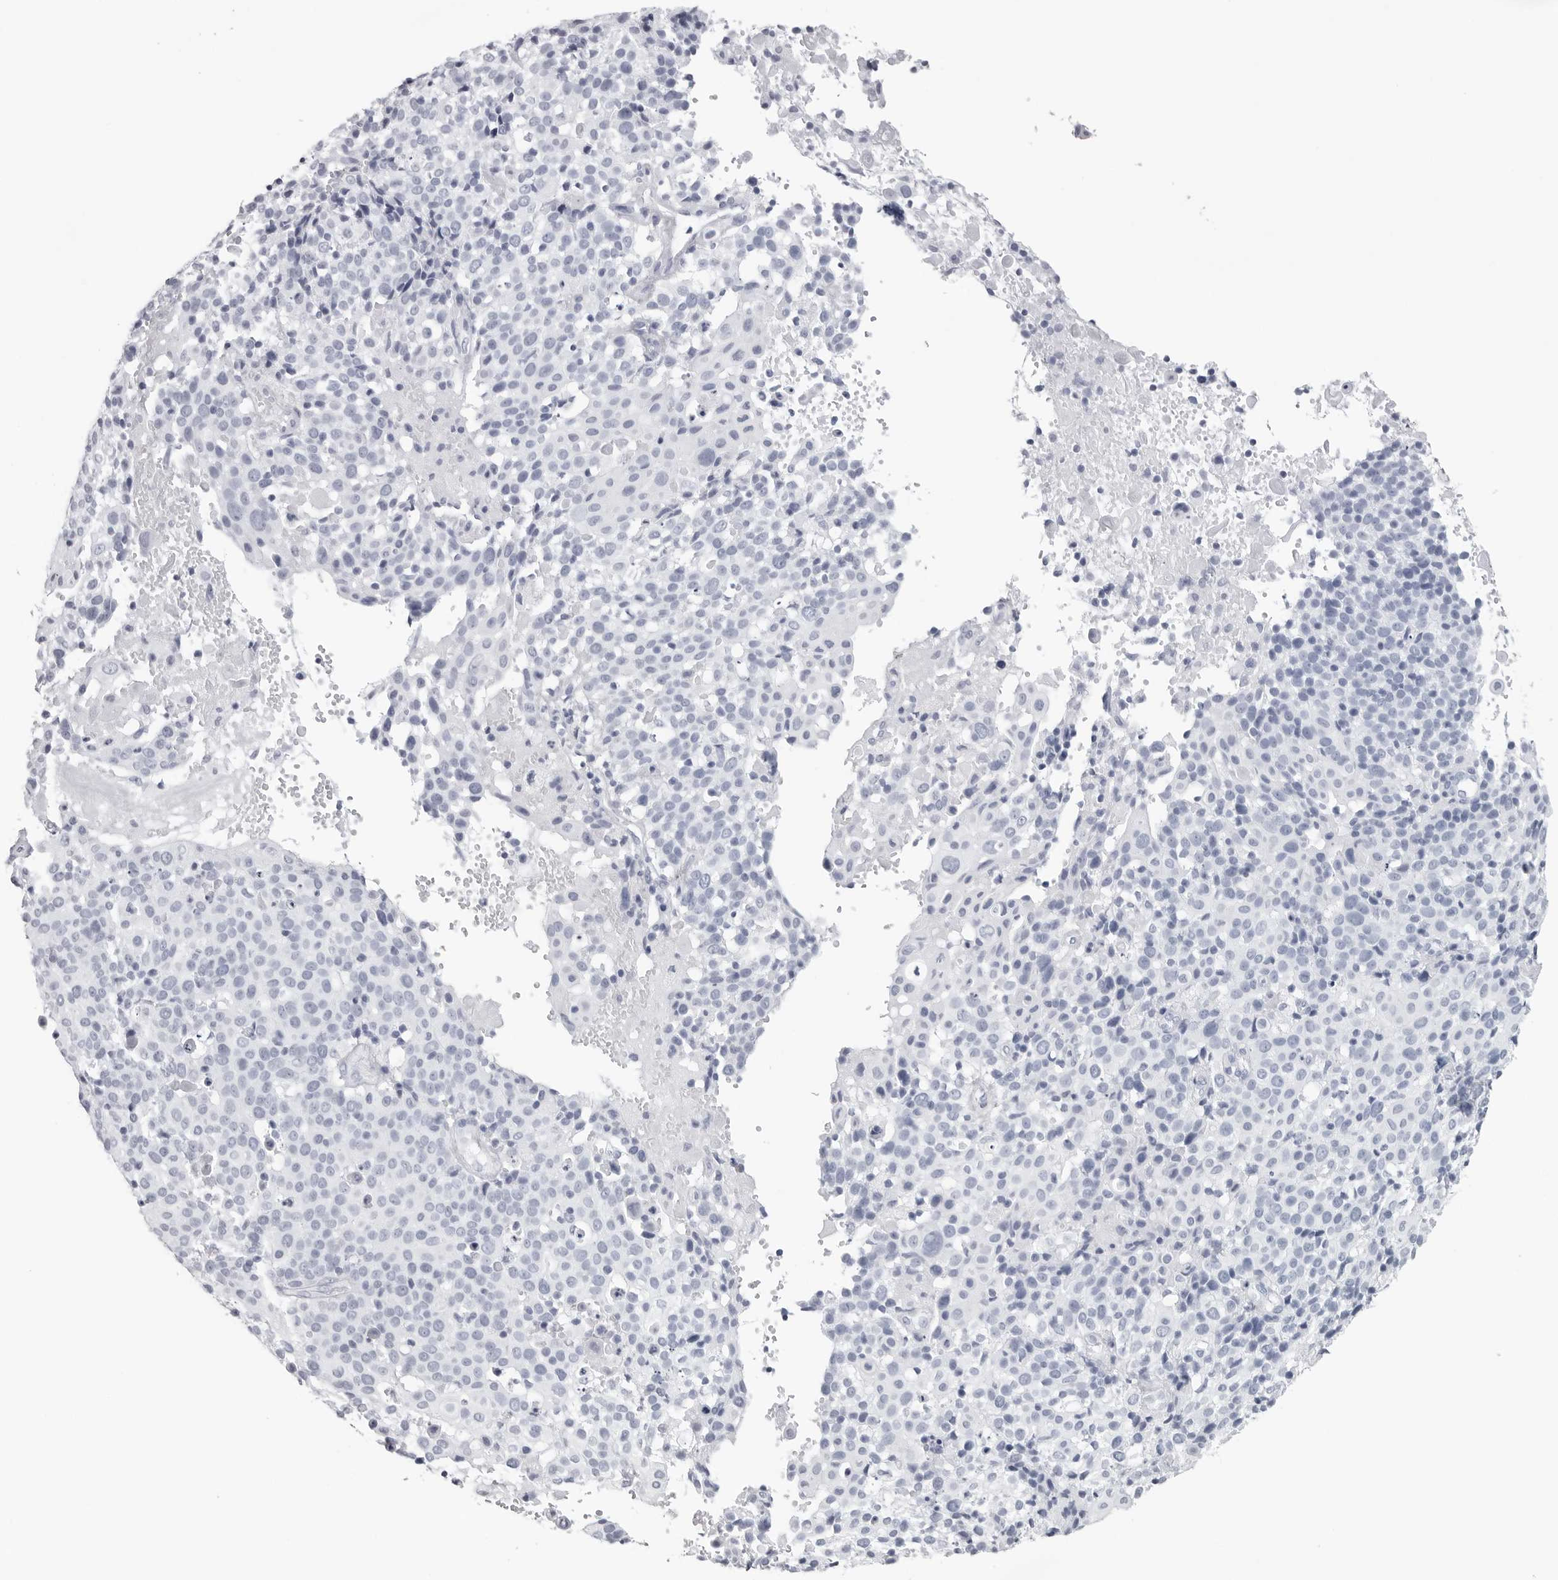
{"staining": {"intensity": "negative", "quantity": "none", "location": "none"}, "tissue": "cervical cancer", "cell_type": "Tumor cells", "image_type": "cancer", "snomed": [{"axis": "morphology", "description": "Squamous cell carcinoma, NOS"}, {"axis": "topography", "description": "Cervix"}], "caption": "DAB (3,3'-diaminobenzidine) immunohistochemical staining of human cervical squamous cell carcinoma demonstrates no significant expression in tumor cells. (Brightfield microscopy of DAB immunohistochemistry (IHC) at high magnification).", "gene": "CST2", "patient": {"sex": "female", "age": 74}}